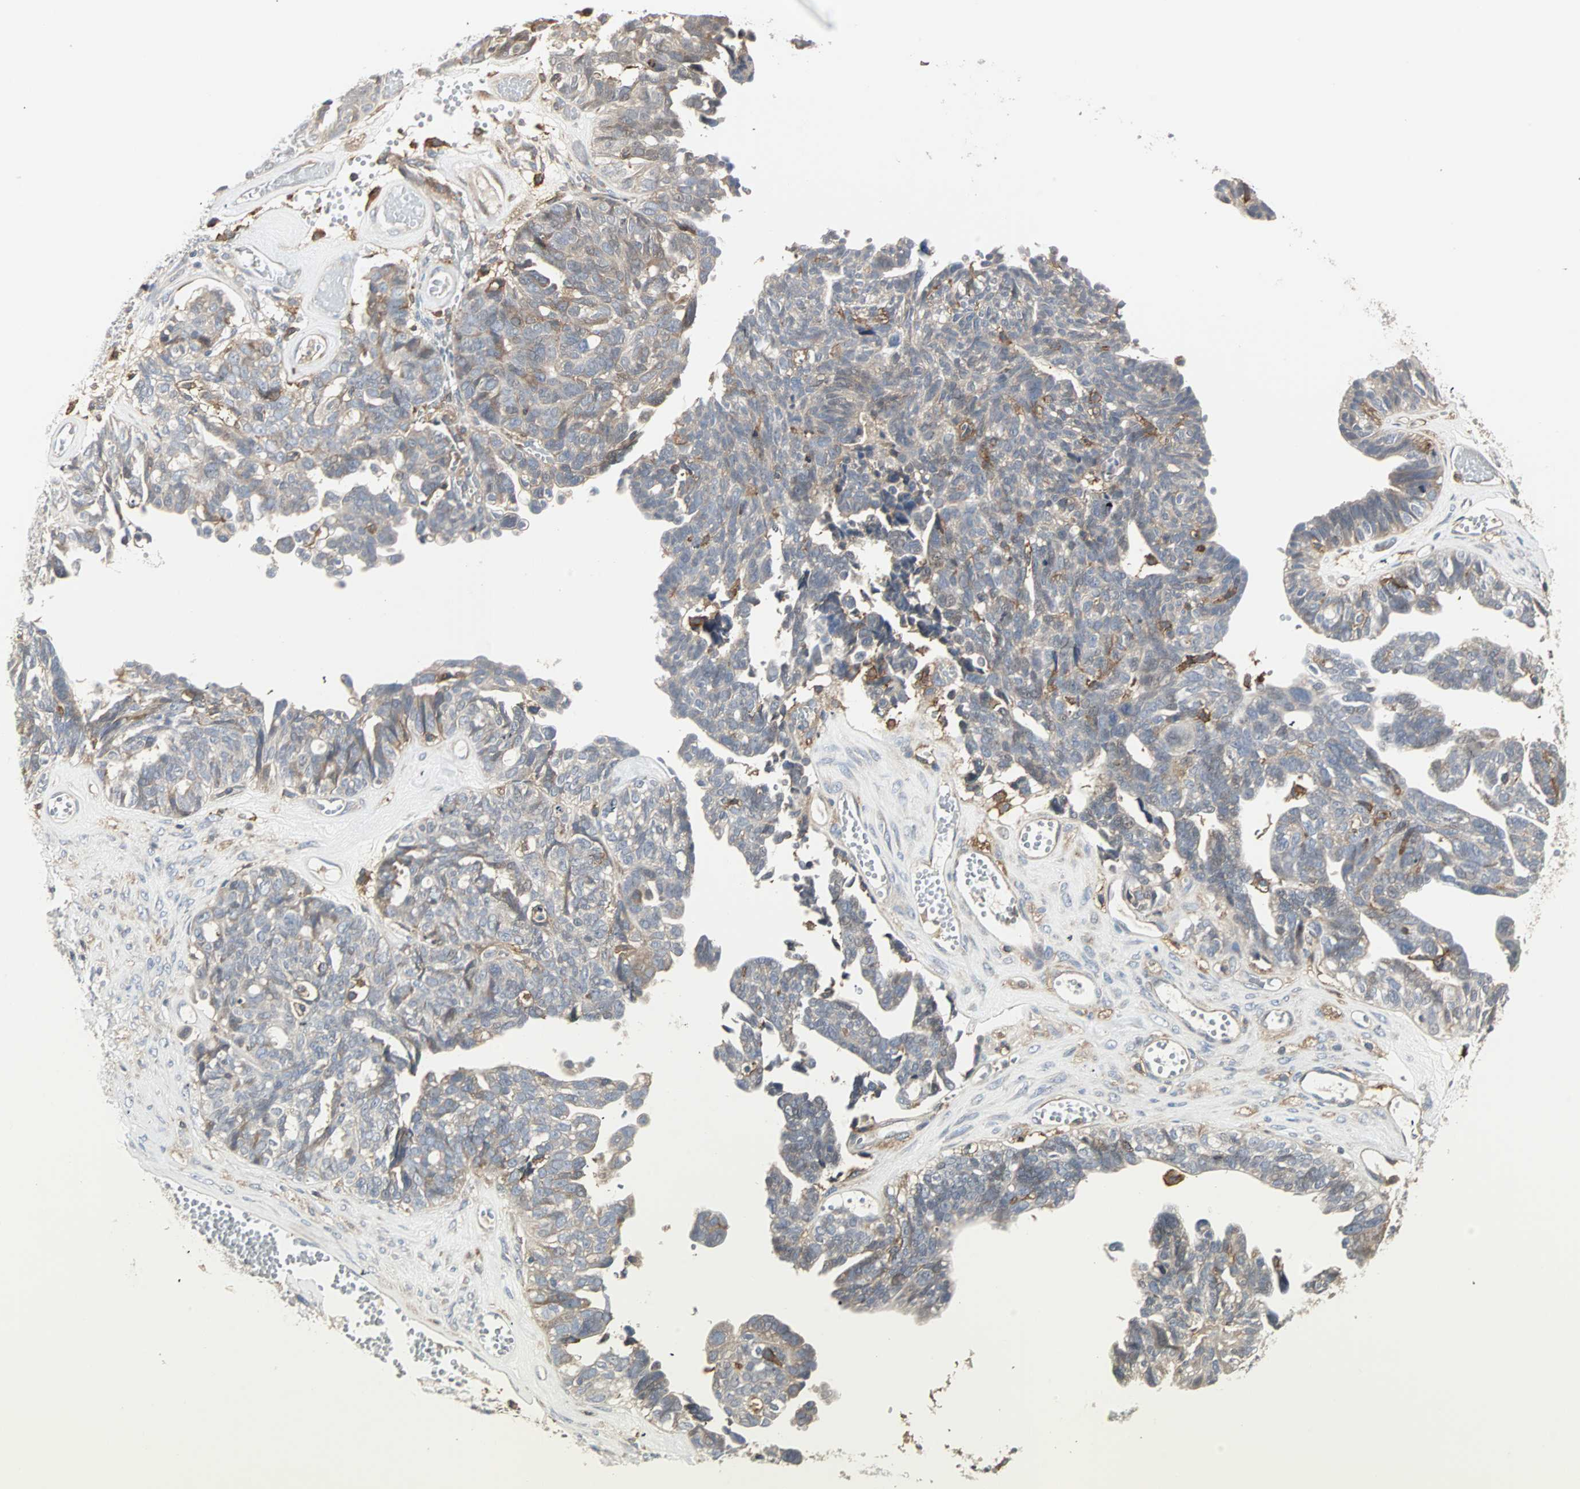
{"staining": {"intensity": "moderate", "quantity": "25%-75%", "location": "cytoplasmic/membranous"}, "tissue": "ovarian cancer", "cell_type": "Tumor cells", "image_type": "cancer", "snomed": [{"axis": "morphology", "description": "Cystadenocarcinoma, serous, NOS"}, {"axis": "topography", "description": "Ovary"}], "caption": "There is medium levels of moderate cytoplasmic/membranous staining in tumor cells of ovarian serous cystadenocarcinoma, as demonstrated by immunohistochemical staining (brown color).", "gene": "GNAI2", "patient": {"sex": "female", "age": 79}}